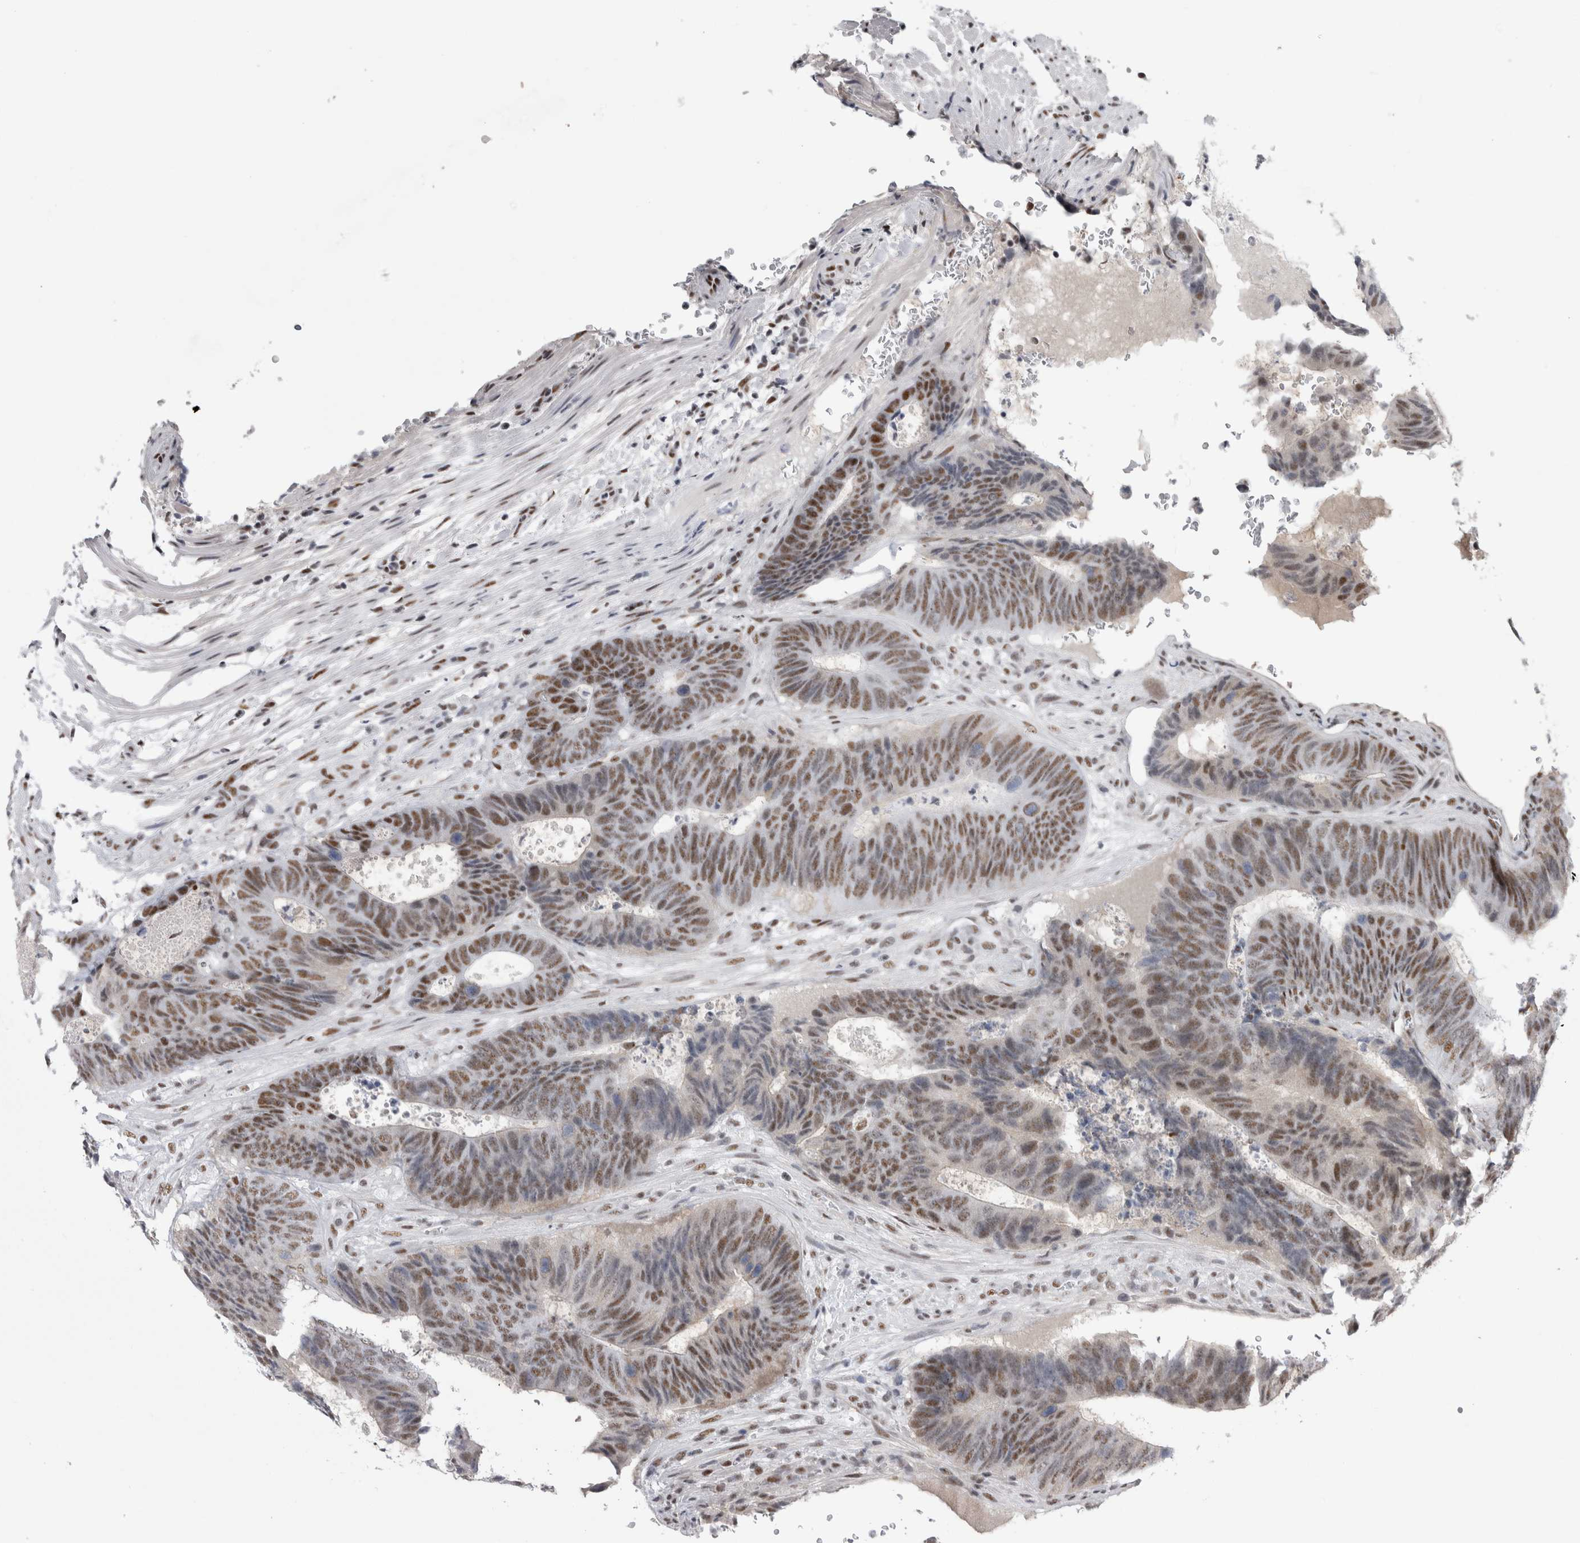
{"staining": {"intensity": "moderate", "quantity": ">75%", "location": "nuclear"}, "tissue": "colorectal cancer", "cell_type": "Tumor cells", "image_type": "cancer", "snomed": [{"axis": "morphology", "description": "Adenocarcinoma, NOS"}, {"axis": "topography", "description": "Colon"}], "caption": "High-magnification brightfield microscopy of colorectal cancer (adenocarcinoma) stained with DAB (brown) and counterstained with hematoxylin (blue). tumor cells exhibit moderate nuclear expression is present in approximately>75% of cells. (brown staining indicates protein expression, while blue staining denotes nuclei).", "gene": "API5", "patient": {"sex": "male", "age": 56}}